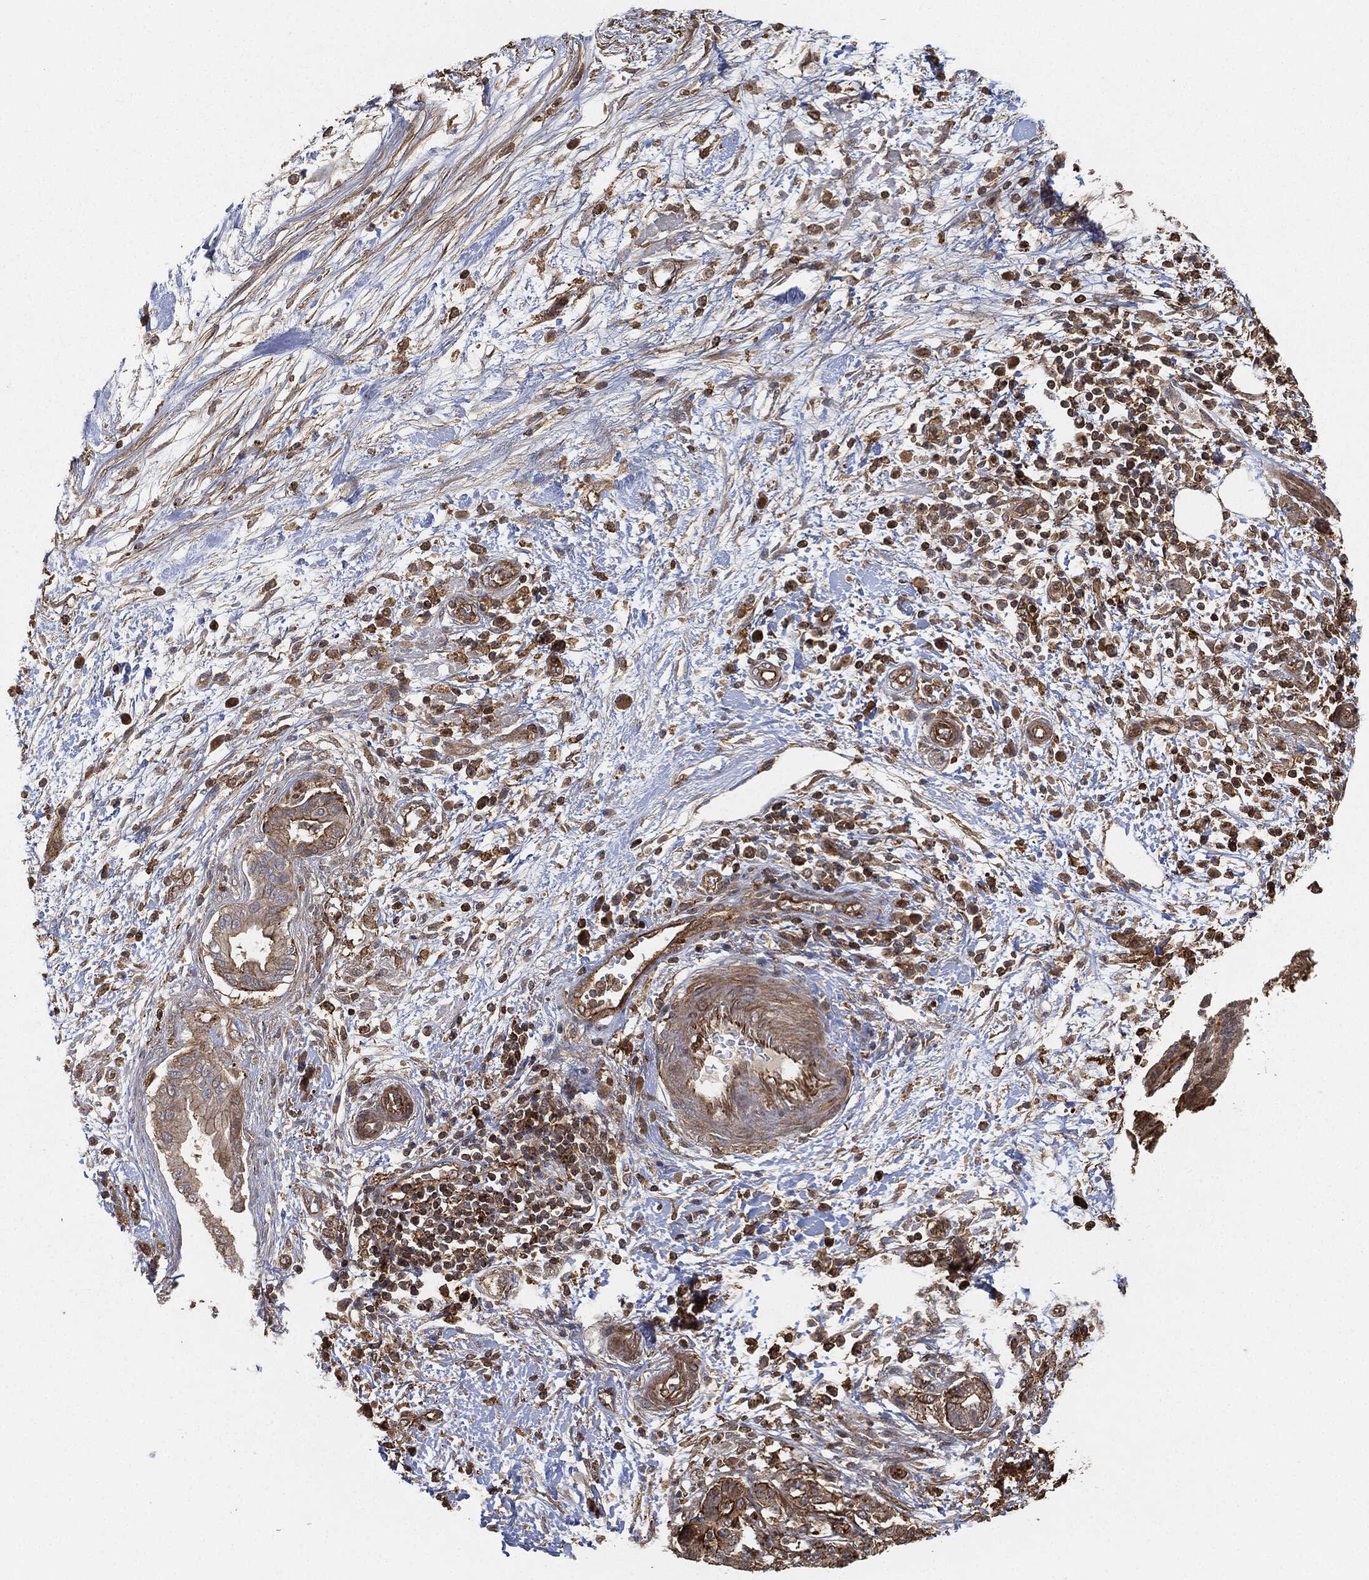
{"staining": {"intensity": "strong", "quantity": "25%-75%", "location": "cytoplasmic/membranous"}, "tissue": "pancreatic cancer", "cell_type": "Tumor cells", "image_type": "cancer", "snomed": [{"axis": "morphology", "description": "Adenocarcinoma, NOS"}, {"axis": "topography", "description": "Pancreas"}], "caption": "Protein expression analysis of human adenocarcinoma (pancreatic) reveals strong cytoplasmic/membranous positivity in about 25%-75% of tumor cells.", "gene": "TPT1", "patient": {"sex": "female", "age": 73}}